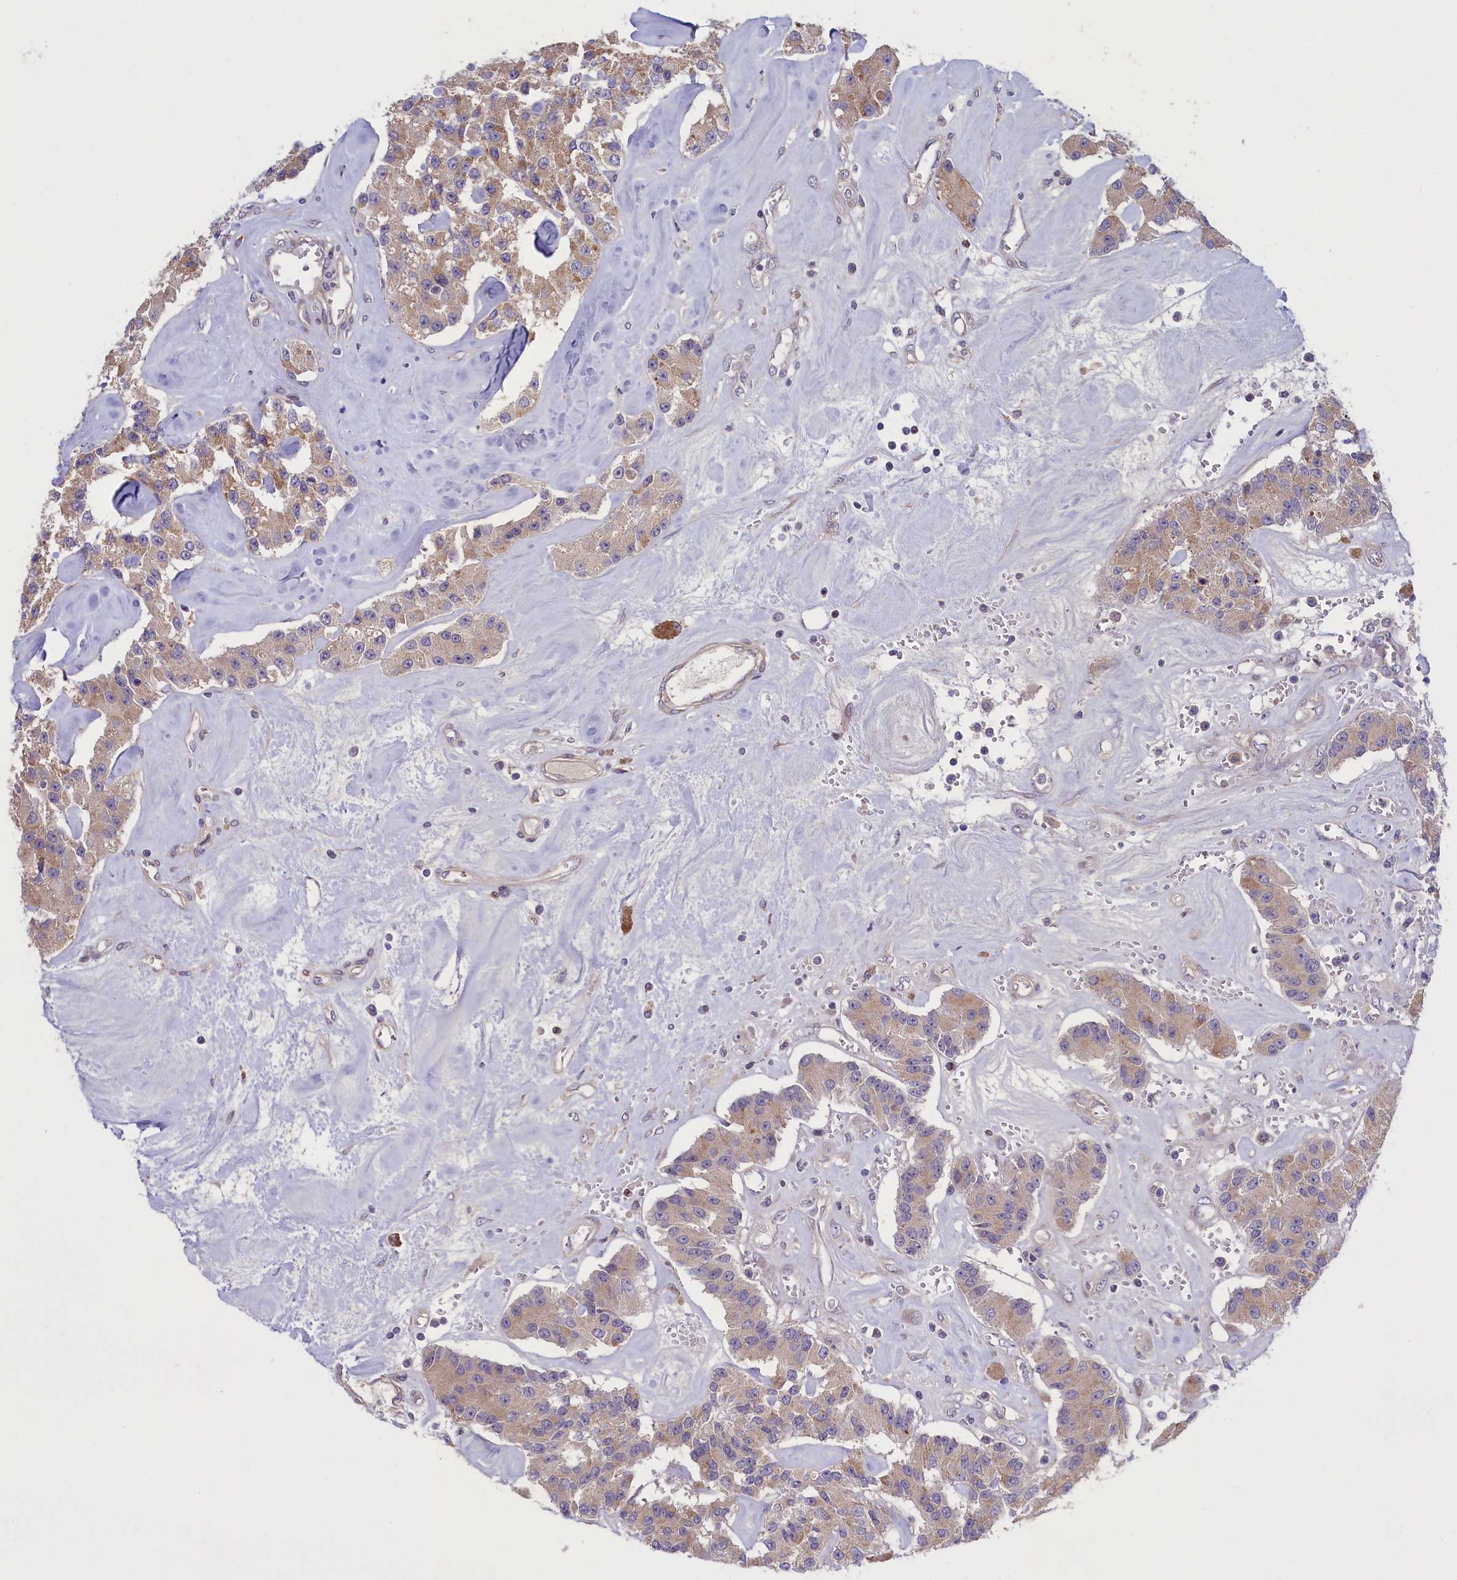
{"staining": {"intensity": "weak", "quantity": "25%-75%", "location": "cytoplasmic/membranous"}, "tissue": "carcinoid", "cell_type": "Tumor cells", "image_type": "cancer", "snomed": [{"axis": "morphology", "description": "Carcinoid, malignant, NOS"}, {"axis": "topography", "description": "Pancreas"}], "caption": "Immunohistochemical staining of carcinoid (malignant) reveals low levels of weak cytoplasmic/membranous staining in approximately 25%-75% of tumor cells.", "gene": "MAN2C1", "patient": {"sex": "male", "age": 41}}